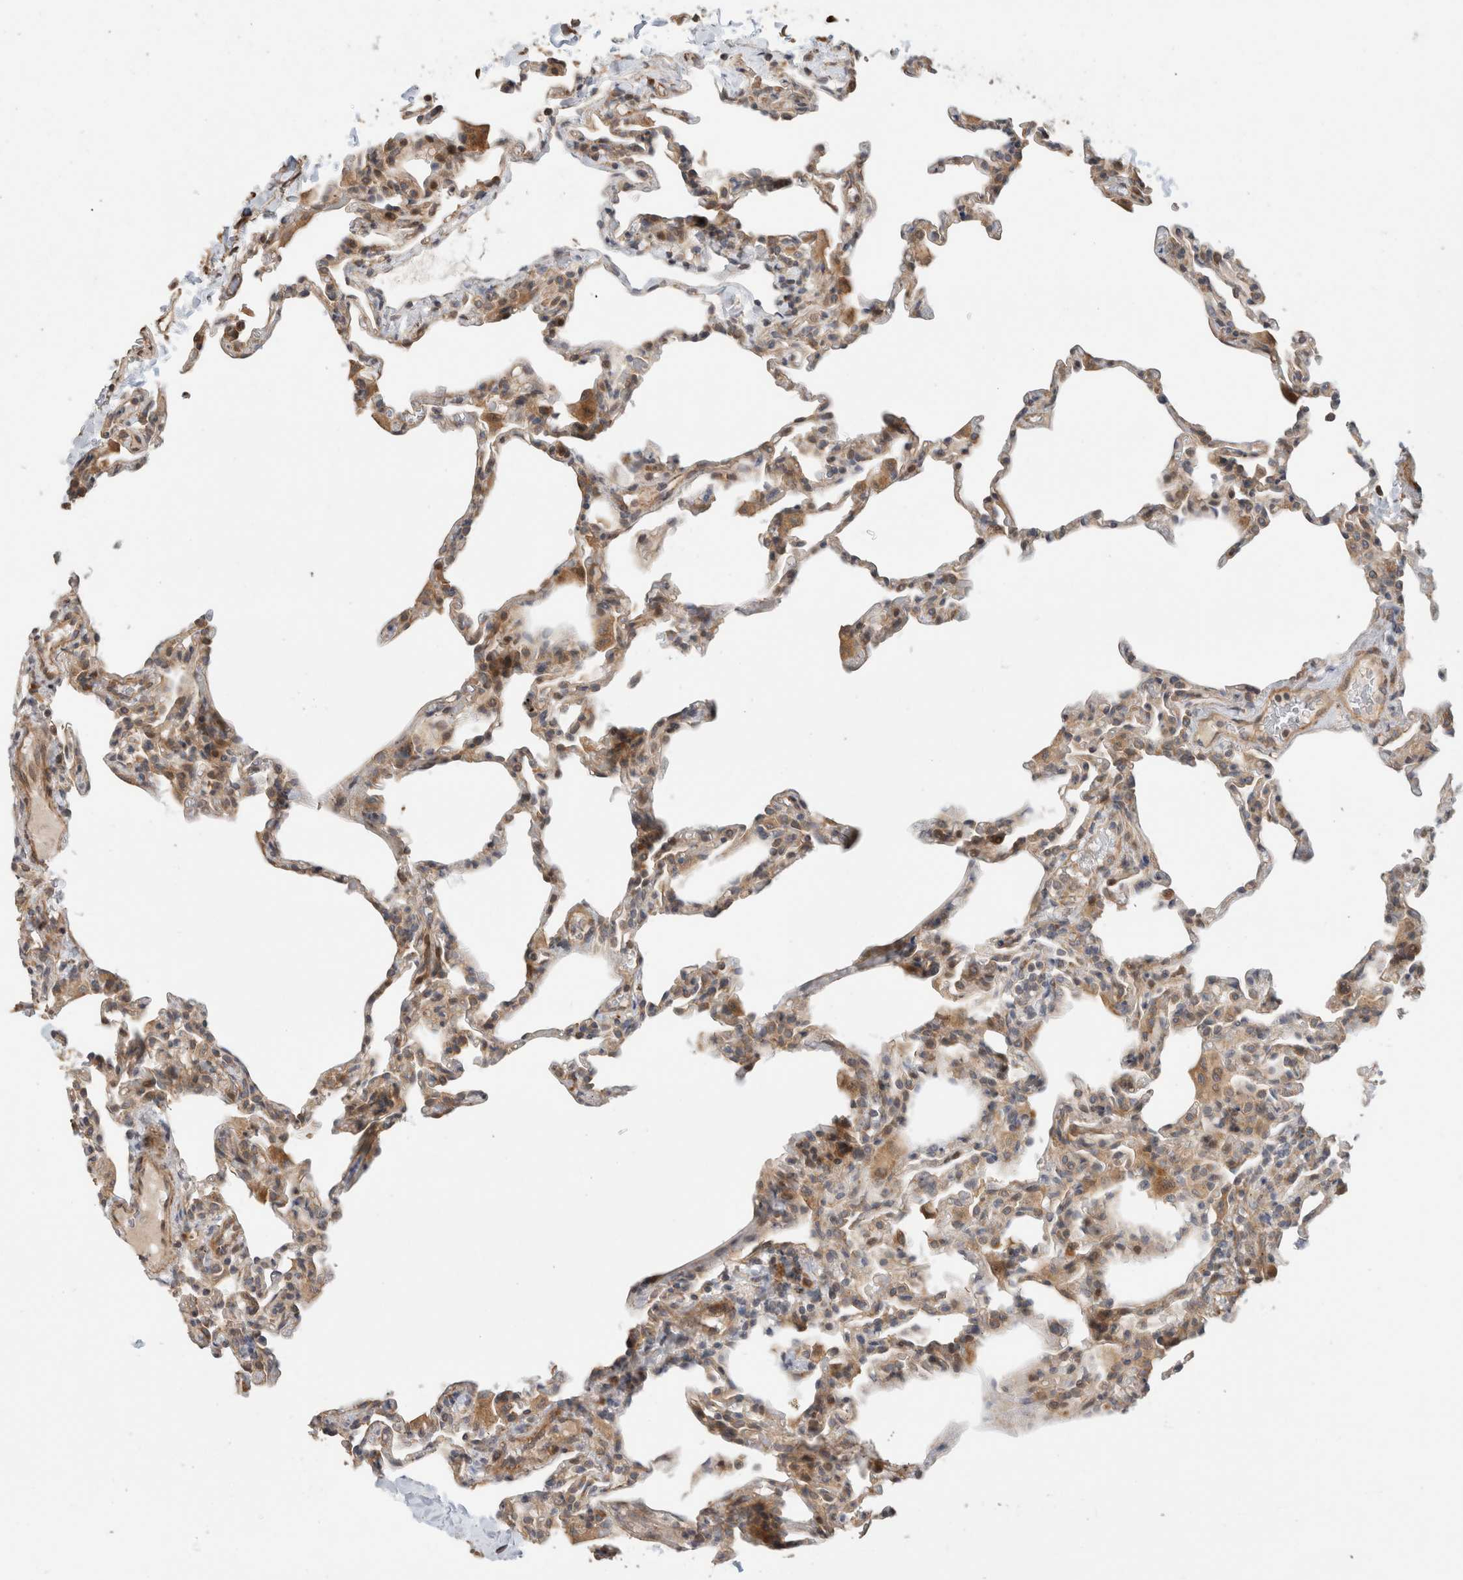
{"staining": {"intensity": "moderate", "quantity": "<25%", "location": "cytoplasmic/membranous"}, "tissue": "lung", "cell_type": "Alveolar cells", "image_type": "normal", "snomed": [{"axis": "morphology", "description": "Normal tissue, NOS"}, {"axis": "topography", "description": "Lung"}], "caption": "High-magnification brightfield microscopy of benign lung stained with DAB (3,3'-diaminobenzidine) (brown) and counterstained with hematoxylin (blue). alveolar cells exhibit moderate cytoplasmic/membranous expression is seen in about<25% of cells. (brown staining indicates protein expression, while blue staining denotes nuclei).", "gene": "PCDHB15", "patient": {"sex": "male", "age": 20}}